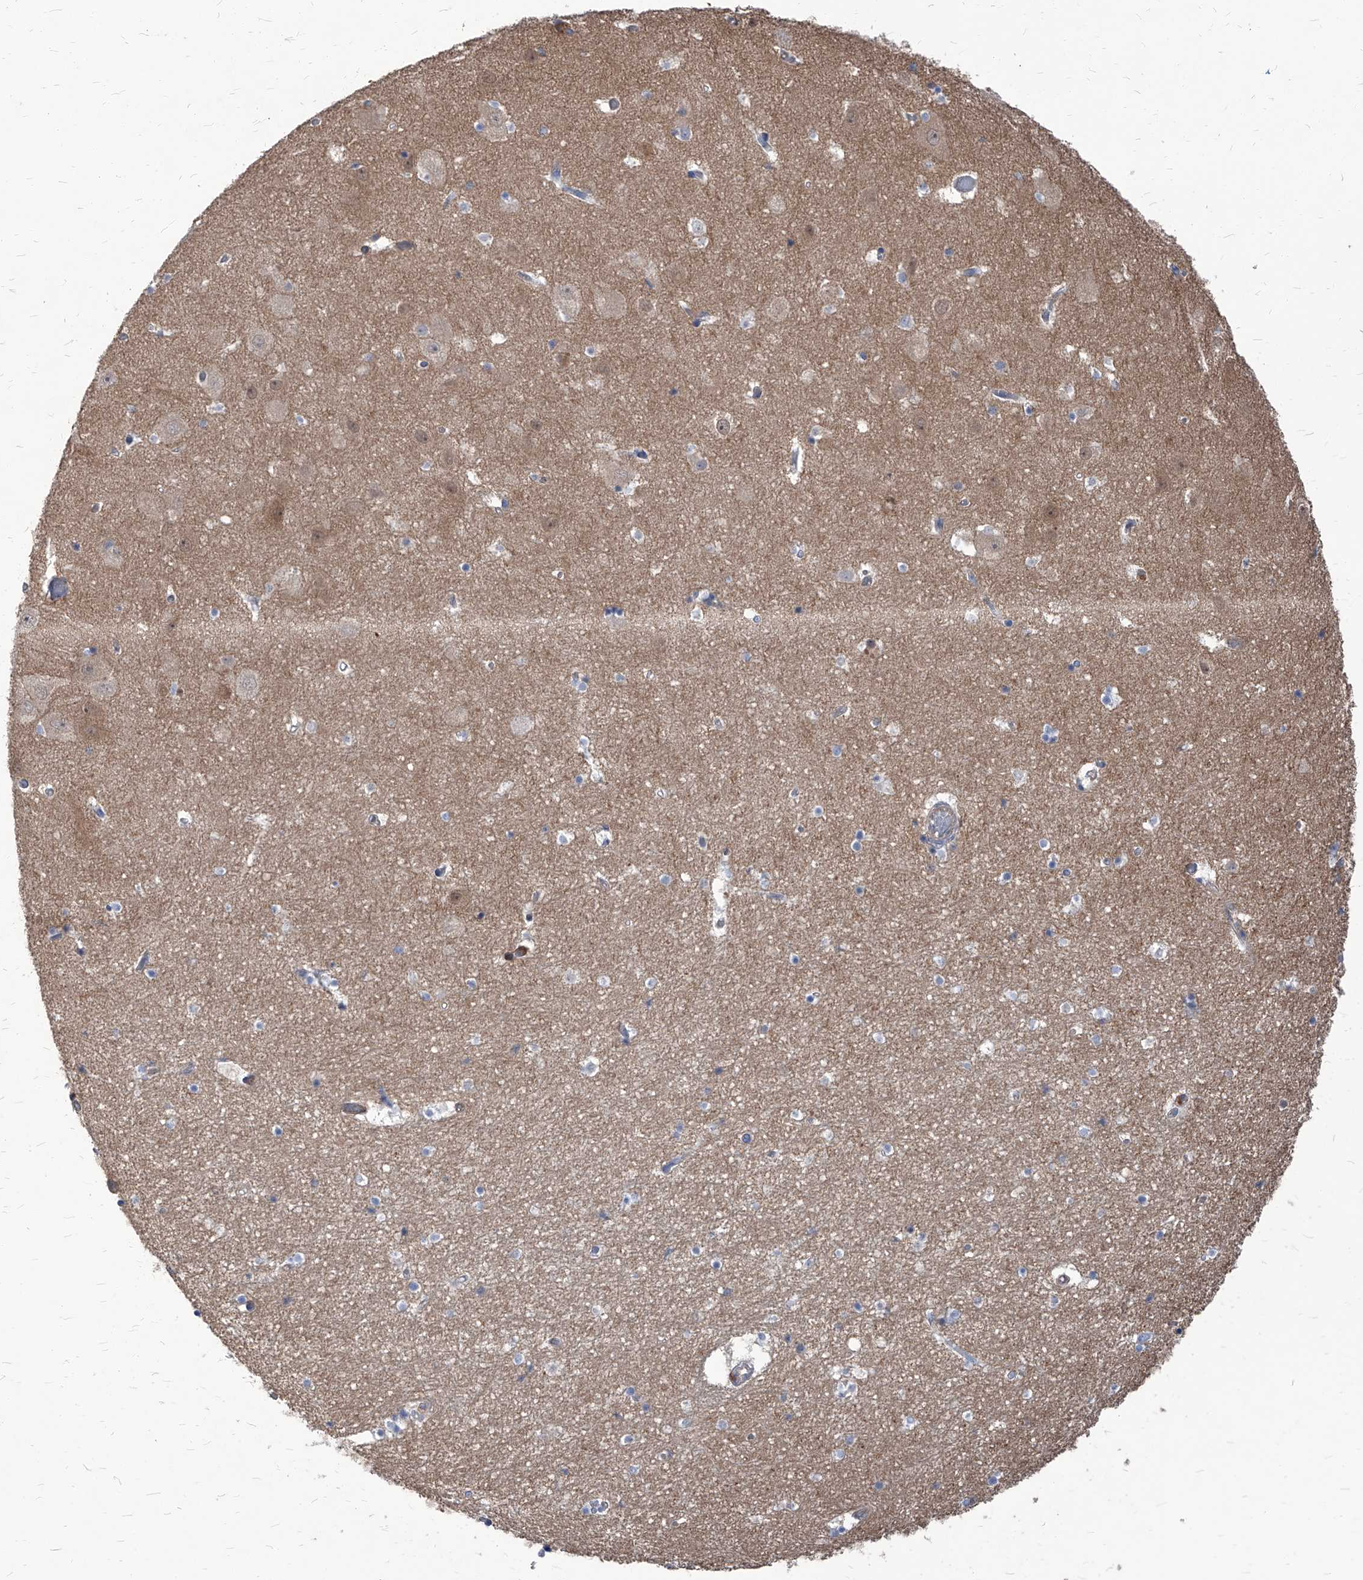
{"staining": {"intensity": "negative", "quantity": "none", "location": "none"}, "tissue": "hippocampus", "cell_type": "Glial cells", "image_type": "normal", "snomed": [{"axis": "morphology", "description": "Normal tissue, NOS"}, {"axis": "topography", "description": "Hippocampus"}], "caption": "Immunohistochemistry (IHC) photomicrograph of benign hippocampus: hippocampus stained with DAB displays no significant protein positivity in glial cells. (DAB immunohistochemistry visualized using brightfield microscopy, high magnification).", "gene": "ABRACL", "patient": {"sex": "female", "age": 52}}